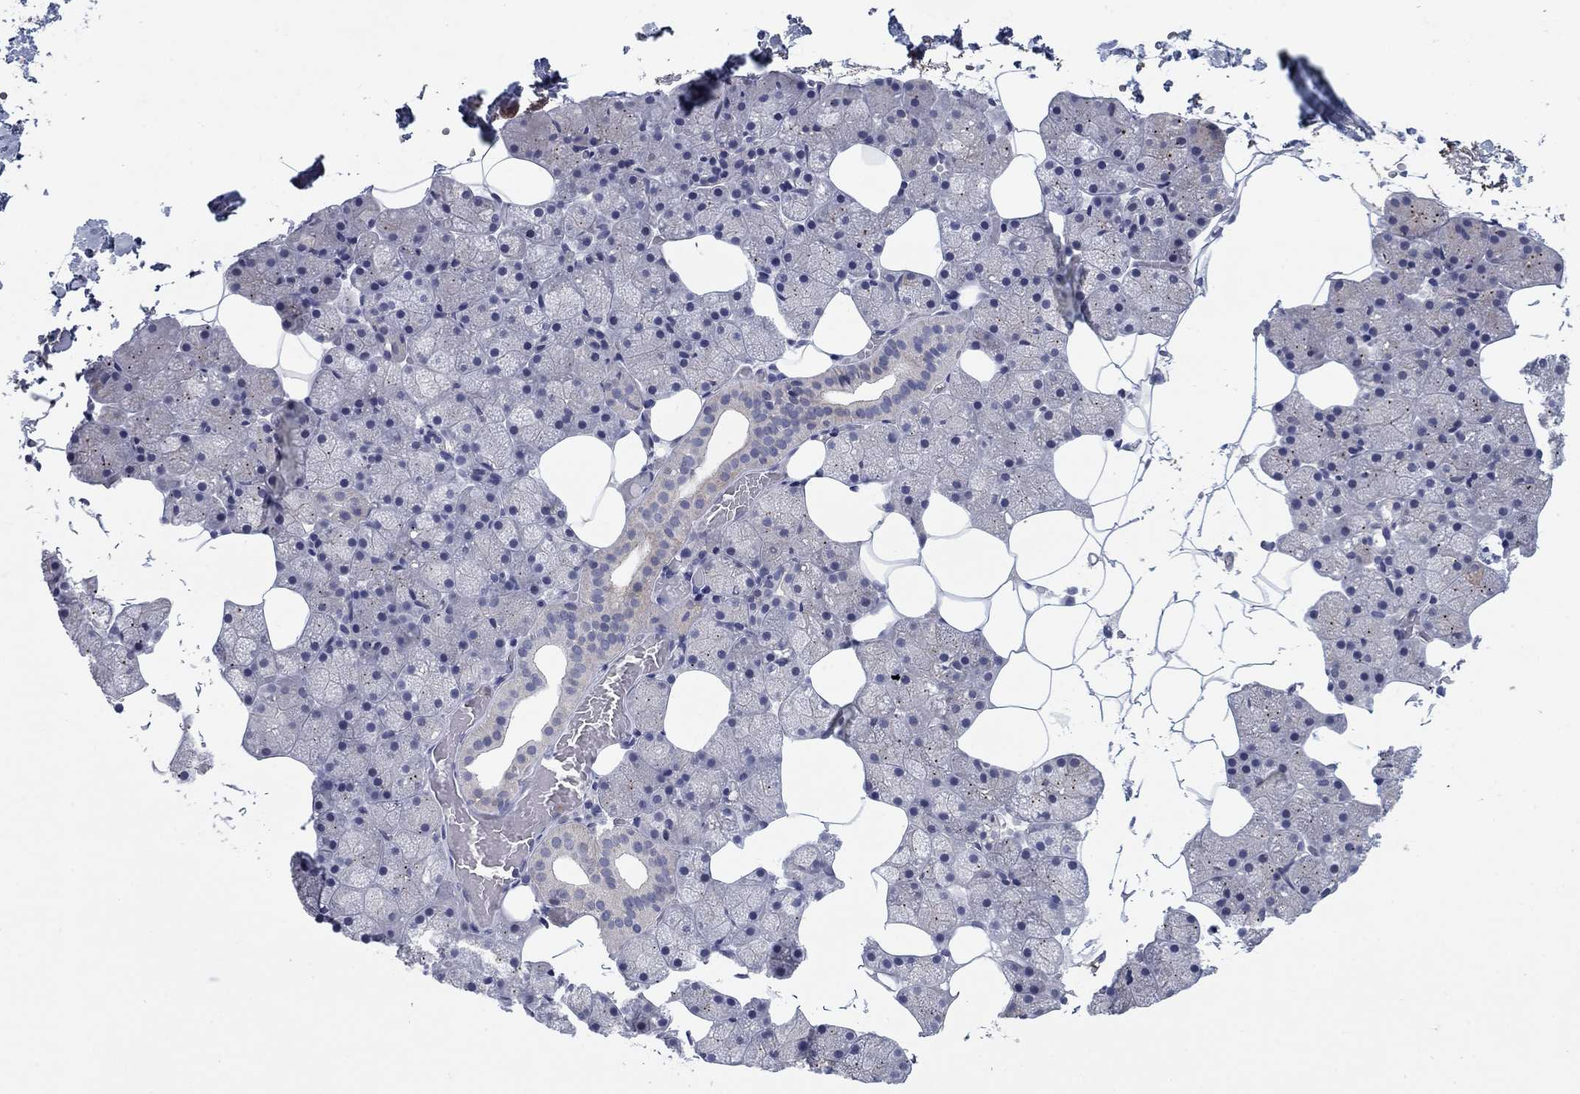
{"staining": {"intensity": "weak", "quantity": "<25%", "location": "cytoplasmic/membranous"}, "tissue": "salivary gland", "cell_type": "Glandular cells", "image_type": "normal", "snomed": [{"axis": "morphology", "description": "Normal tissue, NOS"}, {"axis": "topography", "description": "Salivary gland"}], "caption": "Immunohistochemistry histopathology image of benign salivary gland: salivary gland stained with DAB (3,3'-diaminobenzidine) reveals no significant protein staining in glandular cells. (Immunohistochemistry (ihc), brightfield microscopy, high magnification).", "gene": "KIF15", "patient": {"sex": "male", "age": 38}}